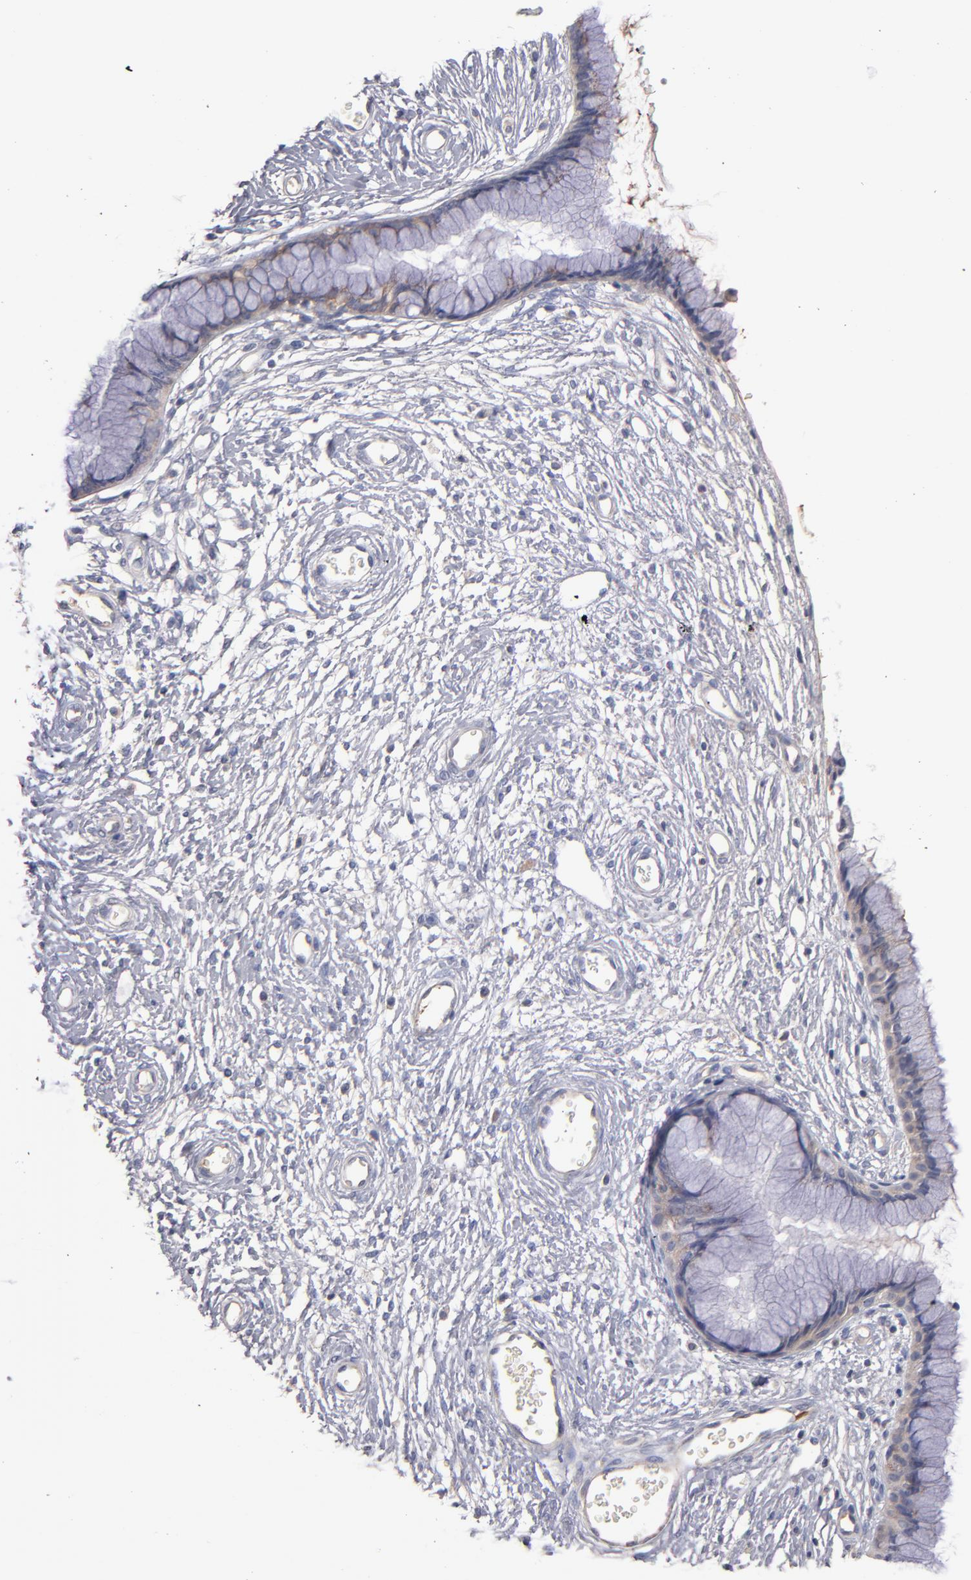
{"staining": {"intensity": "weak", "quantity": ">75%", "location": "cytoplasmic/membranous"}, "tissue": "cervix", "cell_type": "Glandular cells", "image_type": "normal", "snomed": [{"axis": "morphology", "description": "Normal tissue, NOS"}, {"axis": "topography", "description": "Cervix"}], "caption": "DAB immunohistochemical staining of unremarkable human cervix demonstrates weak cytoplasmic/membranous protein expression in approximately >75% of glandular cells. (DAB (3,3'-diaminobenzidine) = brown stain, brightfield microscopy at high magnification).", "gene": "DACT1", "patient": {"sex": "female", "age": 55}}